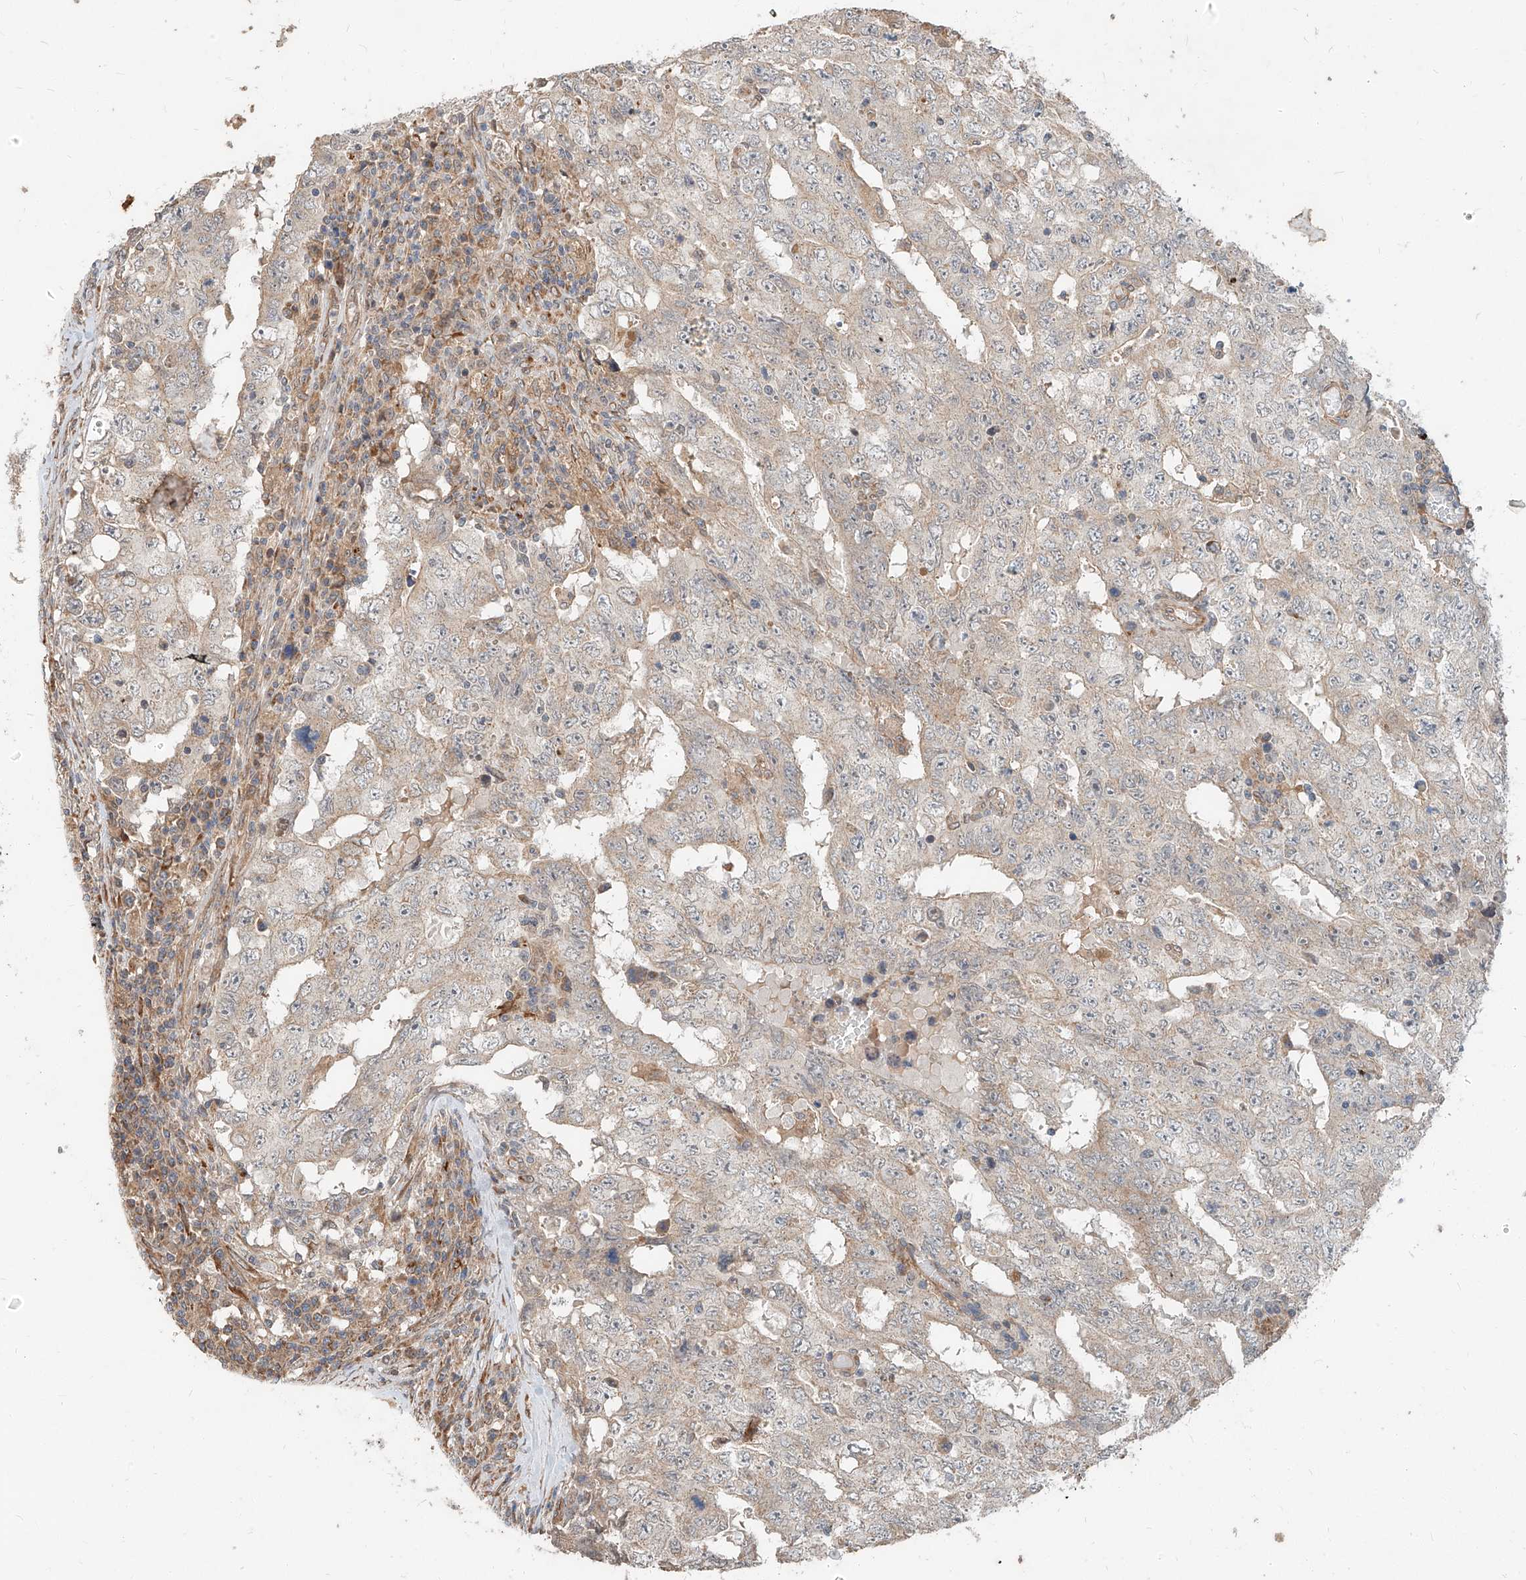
{"staining": {"intensity": "weak", "quantity": "25%-75%", "location": "cytoplasmic/membranous"}, "tissue": "testis cancer", "cell_type": "Tumor cells", "image_type": "cancer", "snomed": [{"axis": "morphology", "description": "Carcinoma, Embryonal, NOS"}, {"axis": "topography", "description": "Testis"}], "caption": "The image exhibits a brown stain indicating the presence of a protein in the cytoplasmic/membranous of tumor cells in embryonal carcinoma (testis).", "gene": "STX19", "patient": {"sex": "male", "age": 26}}